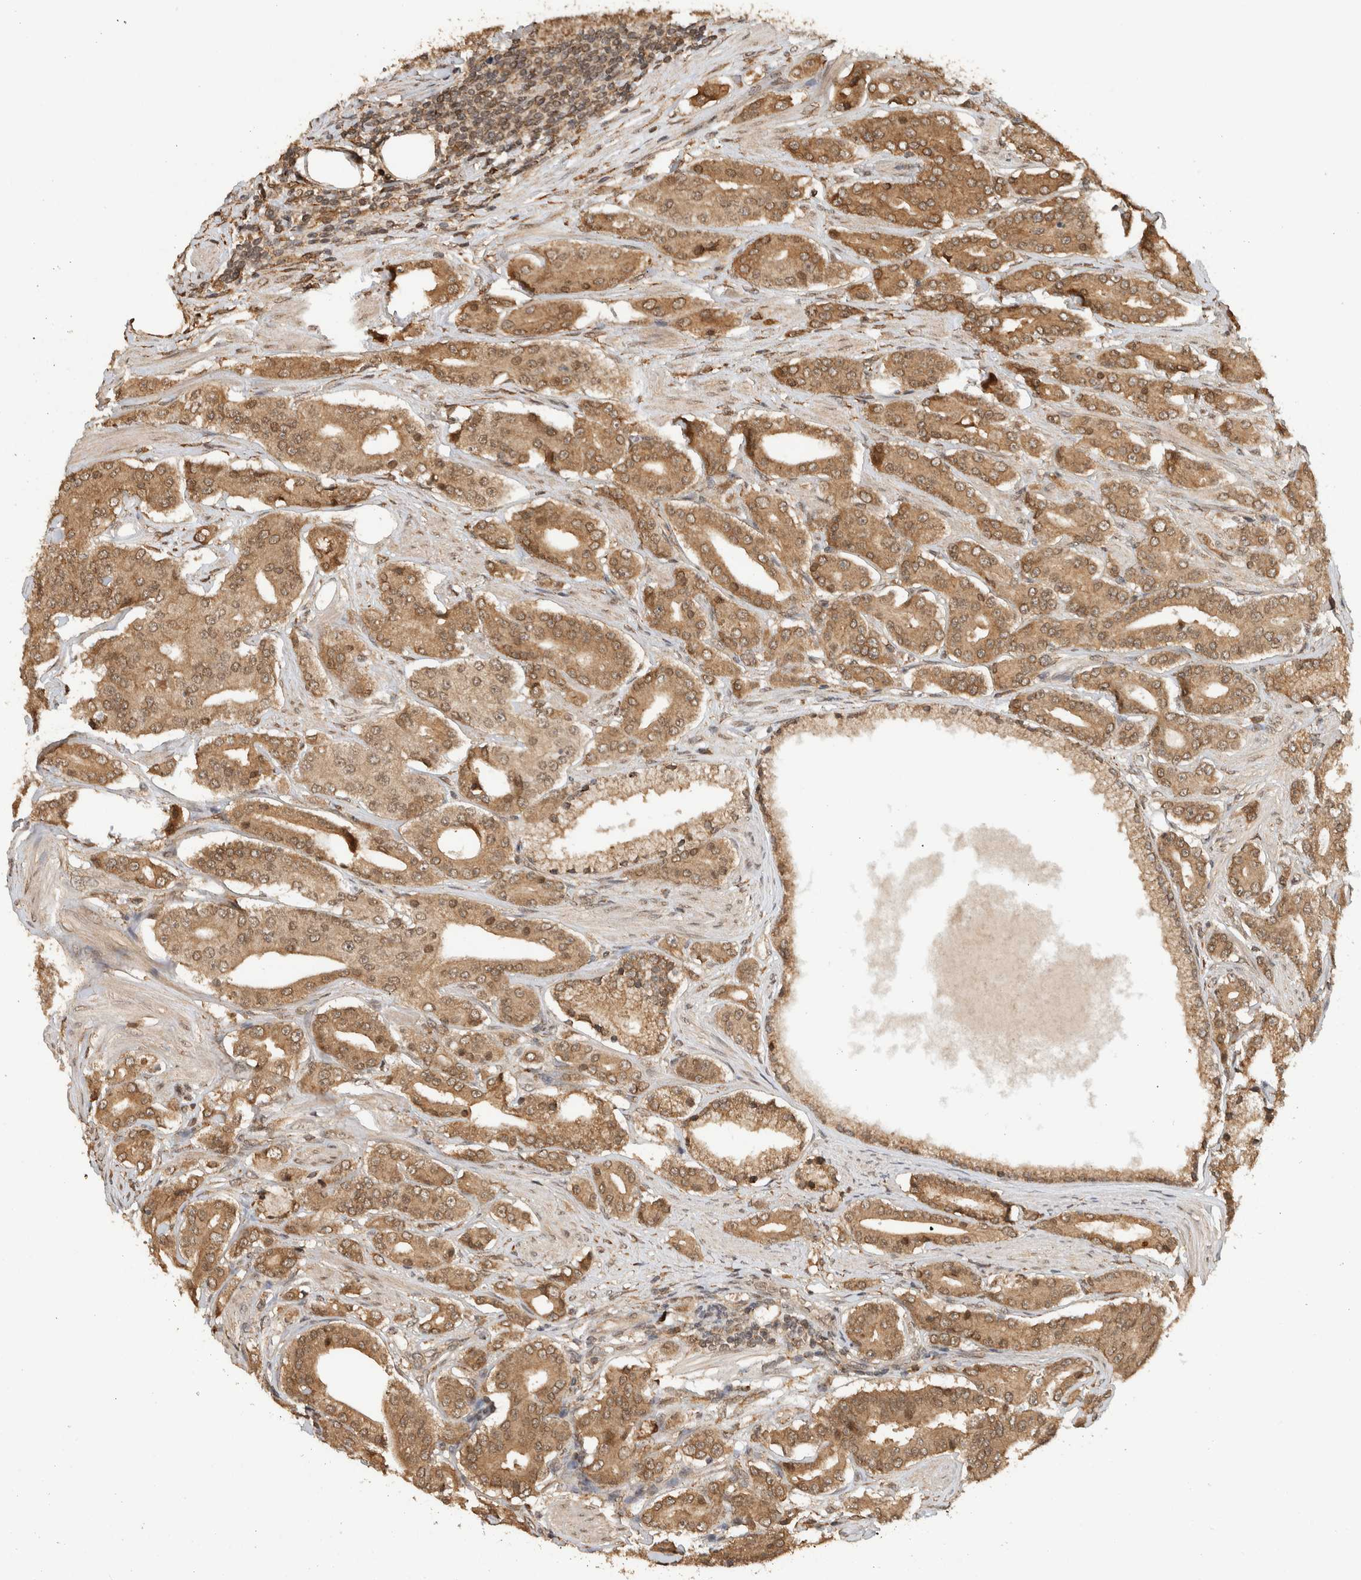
{"staining": {"intensity": "moderate", "quantity": ">75%", "location": "cytoplasmic/membranous,nuclear"}, "tissue": "prostate cancer", "cell_type": "Tumor cells", "image_type": "cancer", "snomed": [{"axis": "morphology", "description": "Adenocarcinoma, High grade"}, {"axis": "topography", "description": "Prostate"}], "caption": "The histopathology image reveals immunohistochemical staining of high-grade adenocarcinoma (prostate). There is moderate cytoplasmic/membranous and nuclear expression is identified in about >75% of tumor cells.", "gene": "C1orf21", "patient": {"sex": "male", "age": 71}}